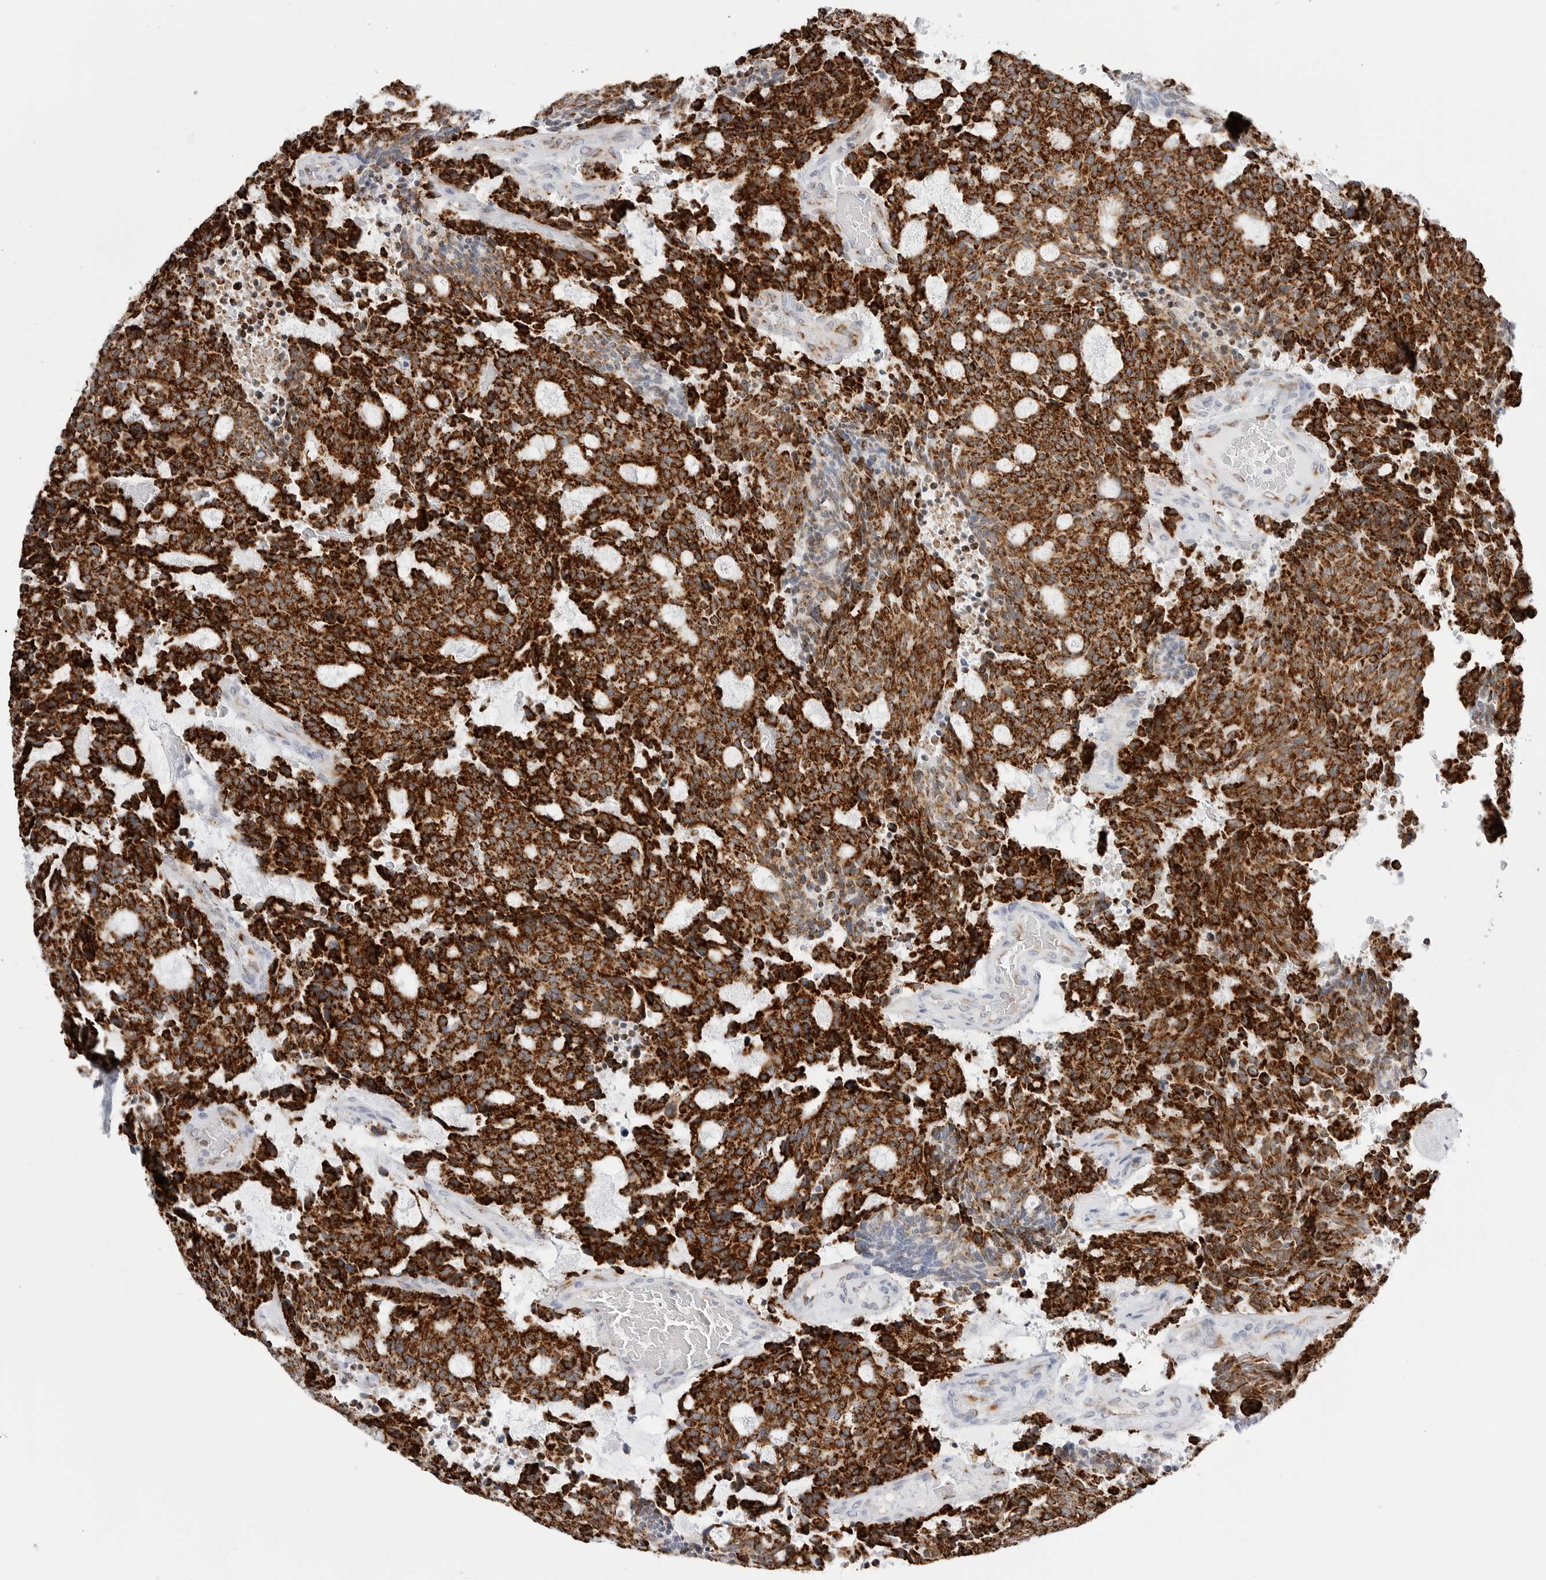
{"staining": {"intensity": "strong", "quantity": ">75%", "location": "cytoplasmic/membranous"}, "tissue": "carcinoid", "cell_type": "Tumor cells", "image_type": "cancer", "snomed": [{"axis": "morphology", "description": "Carcinoid, malignant, NOS"}, {"axis": "topography", "description": "Pancreas"}], "caption": "Brown immunohistochemical staining in malignant carcinoid reveals strong cytoplasmic/membranous staining in approximately >75% of tumor cells.", "gene": "ATP5IF1", "patient": {"sex": "female", "age": 54}}